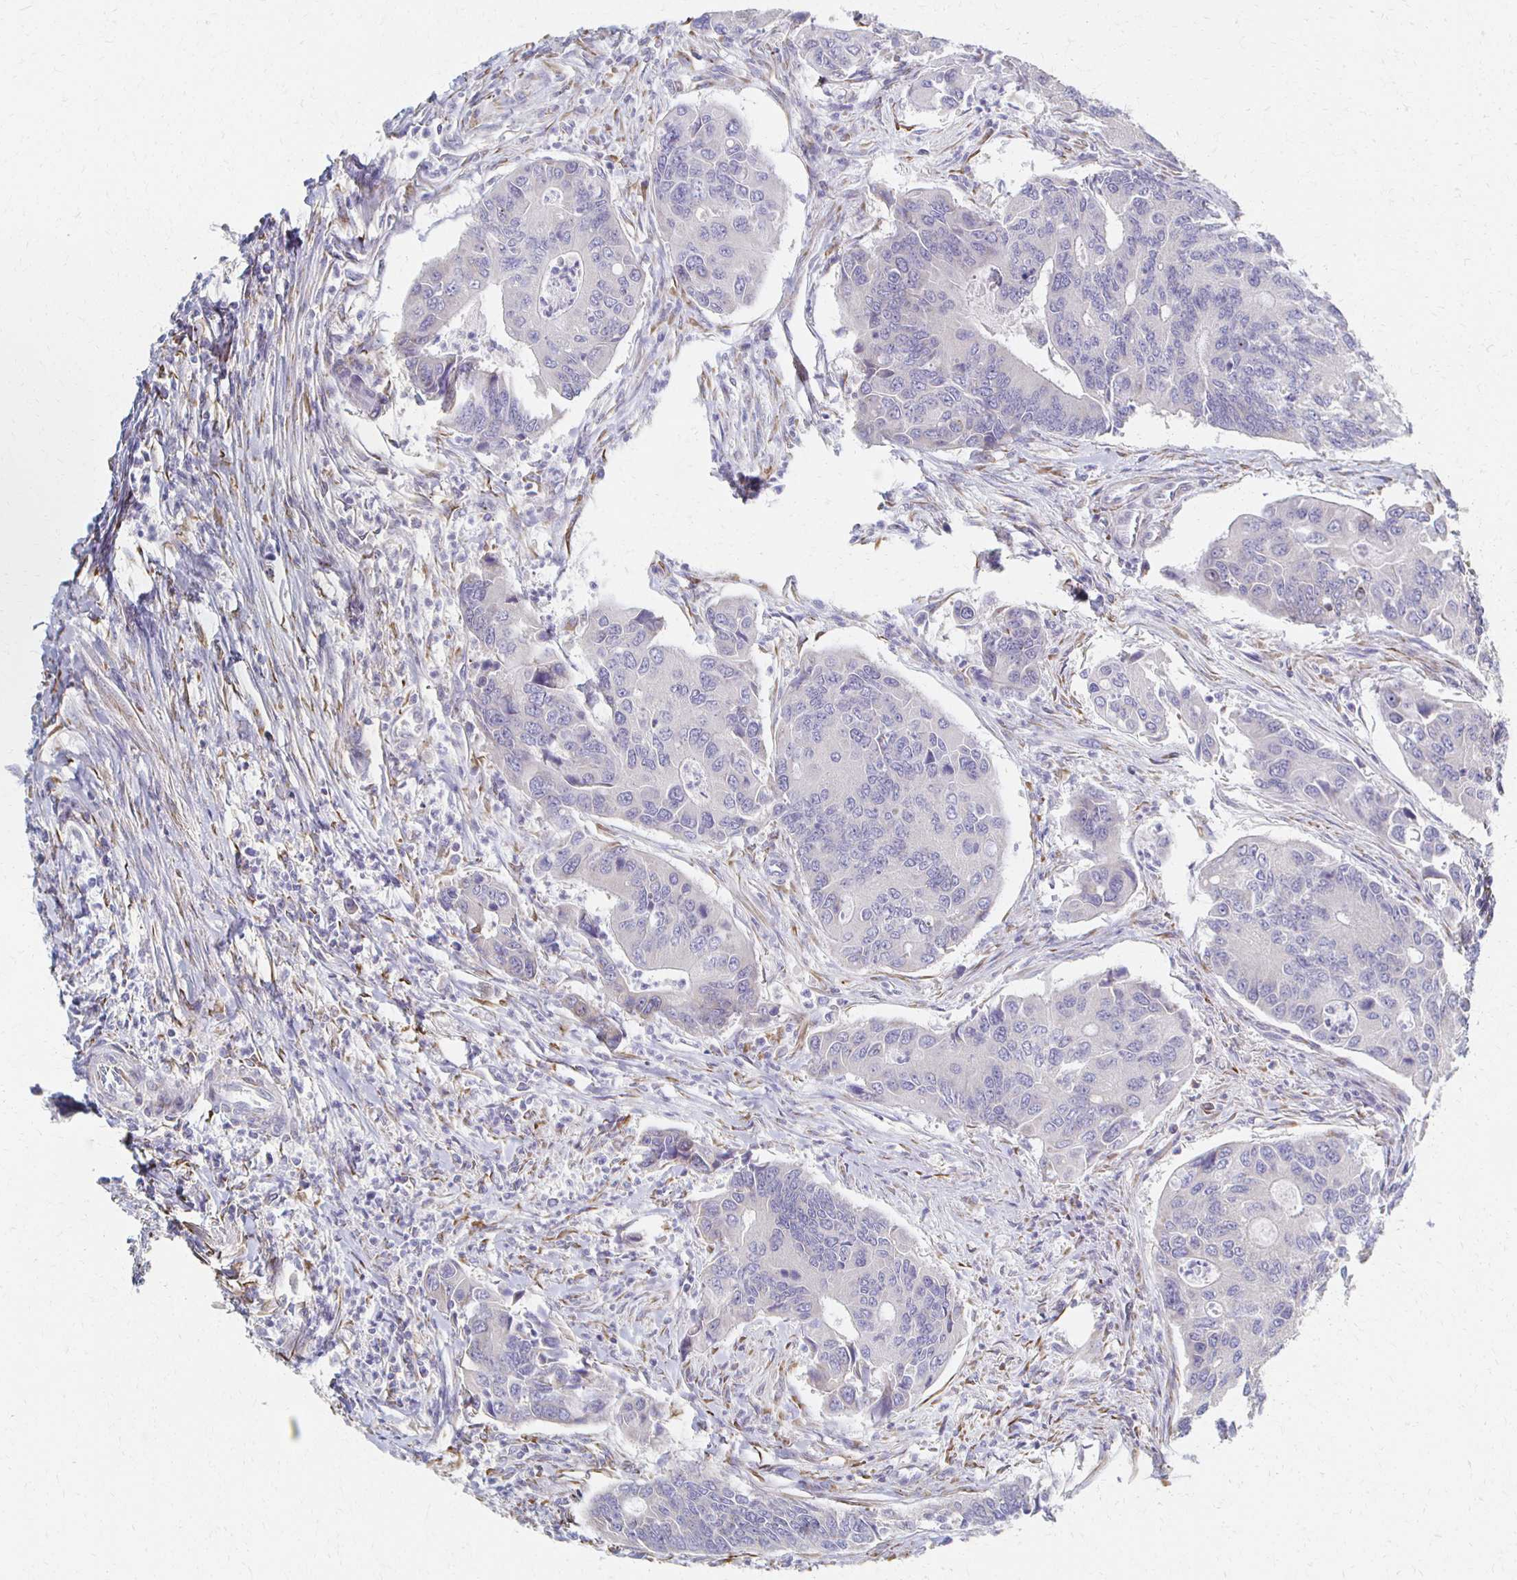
{"staining": {"intensity": "negative", "quantity": "none", "location": "none"}, "tissue": "colorectal cancer", "cell_type": "Tumor cells", "image_type": "cancer", "snomed": [{"axis": "morphology", "description": "Adenocarcinoma, NOS"}, {"axis": "topography", "description": "Colon"}], "caption": "Immunohistochemistry histopathology image of neoplastic tissue: human colorectal cancer stained with DAB exhibits no significant protein positivity in tumor cells.", "gene": "ATP1A3", "patient": {"sex": "female", "age": 67}}